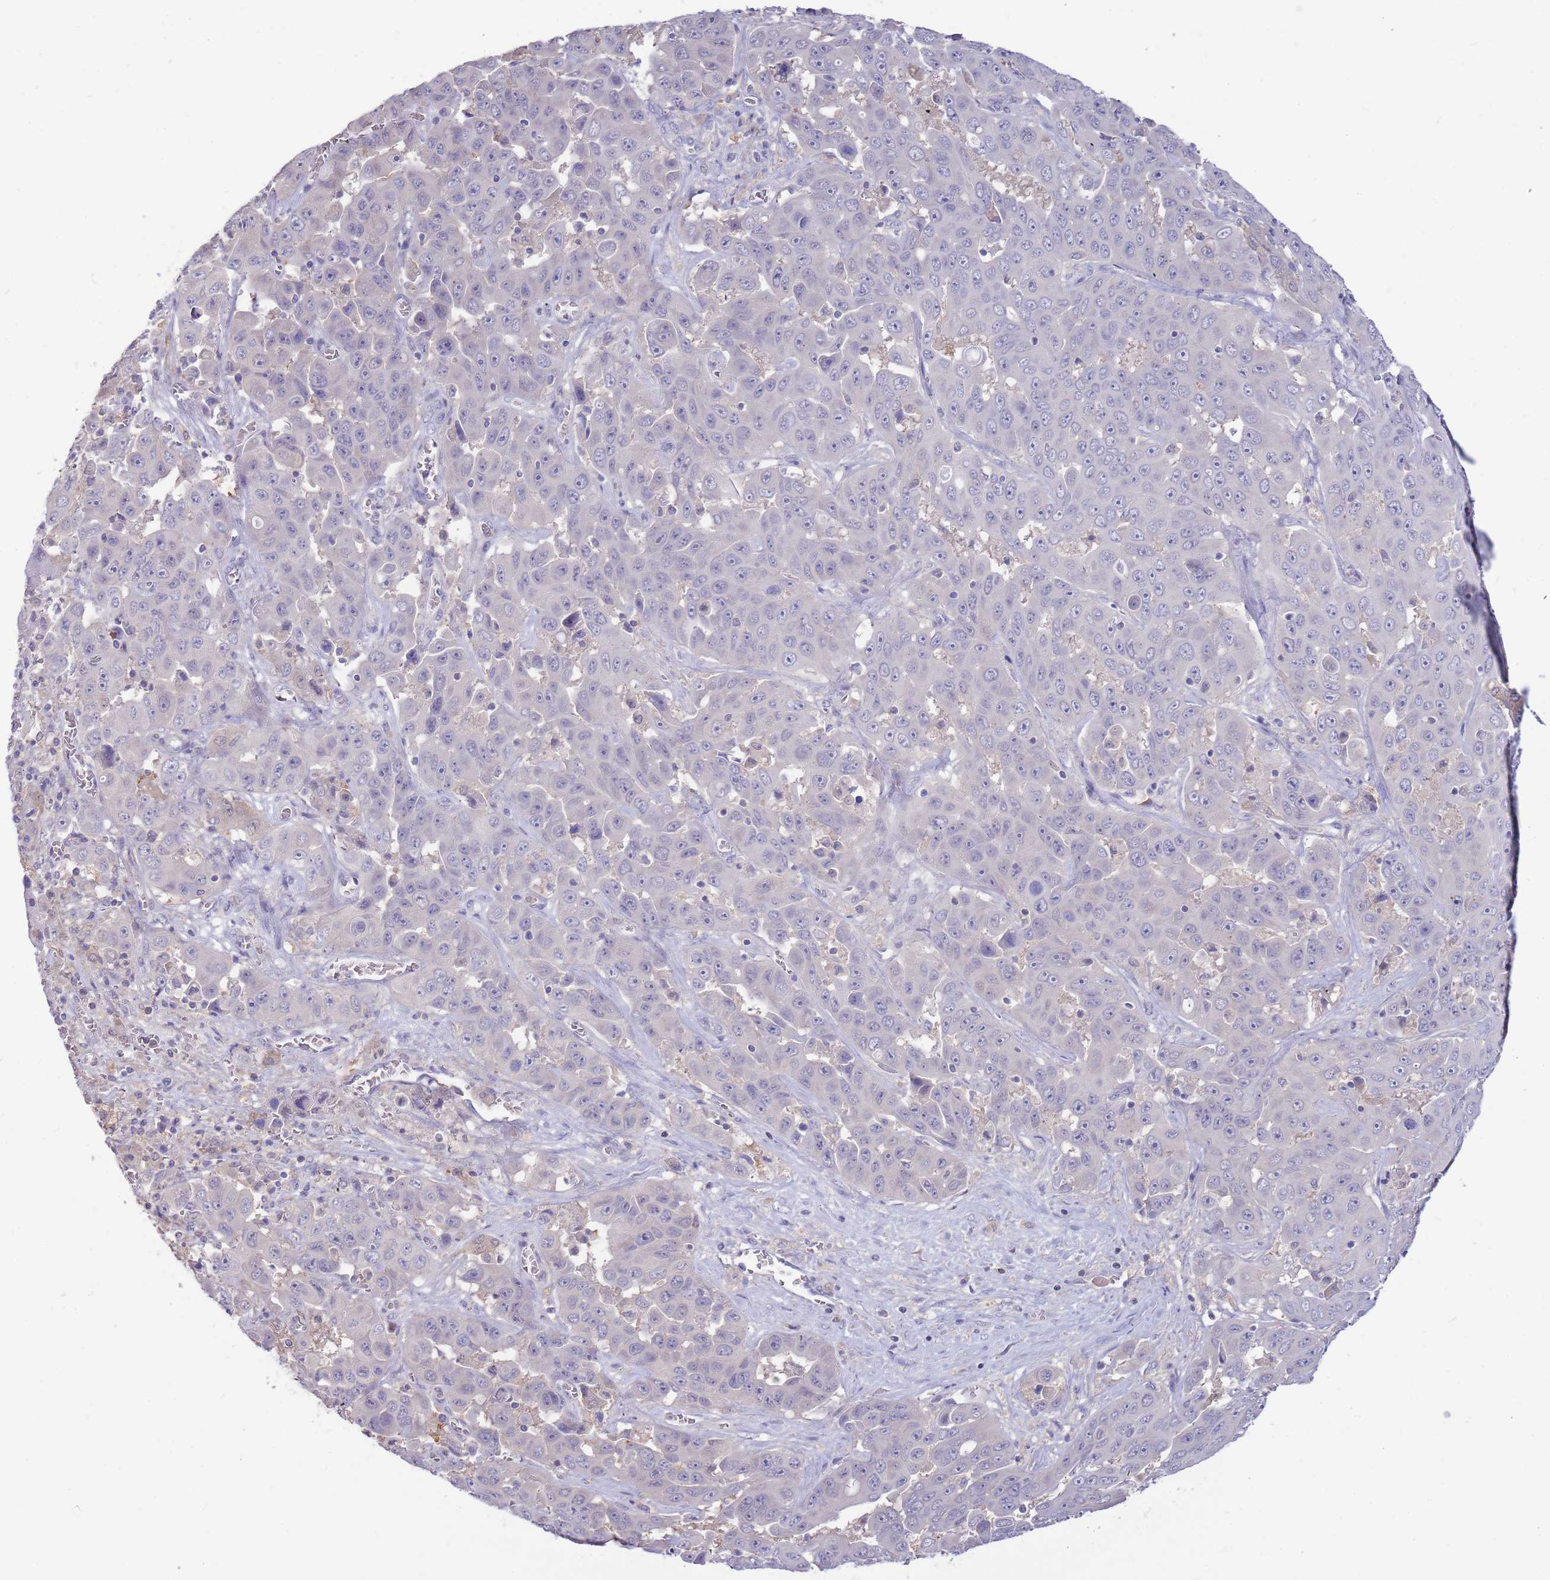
{"staining": {"intensity": "negative", "quantity": "none", "location": "none"}, "tissue": "liver cancer", "cell_type": "Tumor cells", "image_type": "cancer", "snomed": [{"axis": "morphology", "description": "Cholangiocarcinoma"}, {"axis": "topography", "description": "Liver"}], "caption": "Liver cholangiocarcinoma was stained to show a protein in brown. There is no significant positivity in tumor cells.", "gene": "AP5S1", "patient": {"sex": "female", "age": 52}}